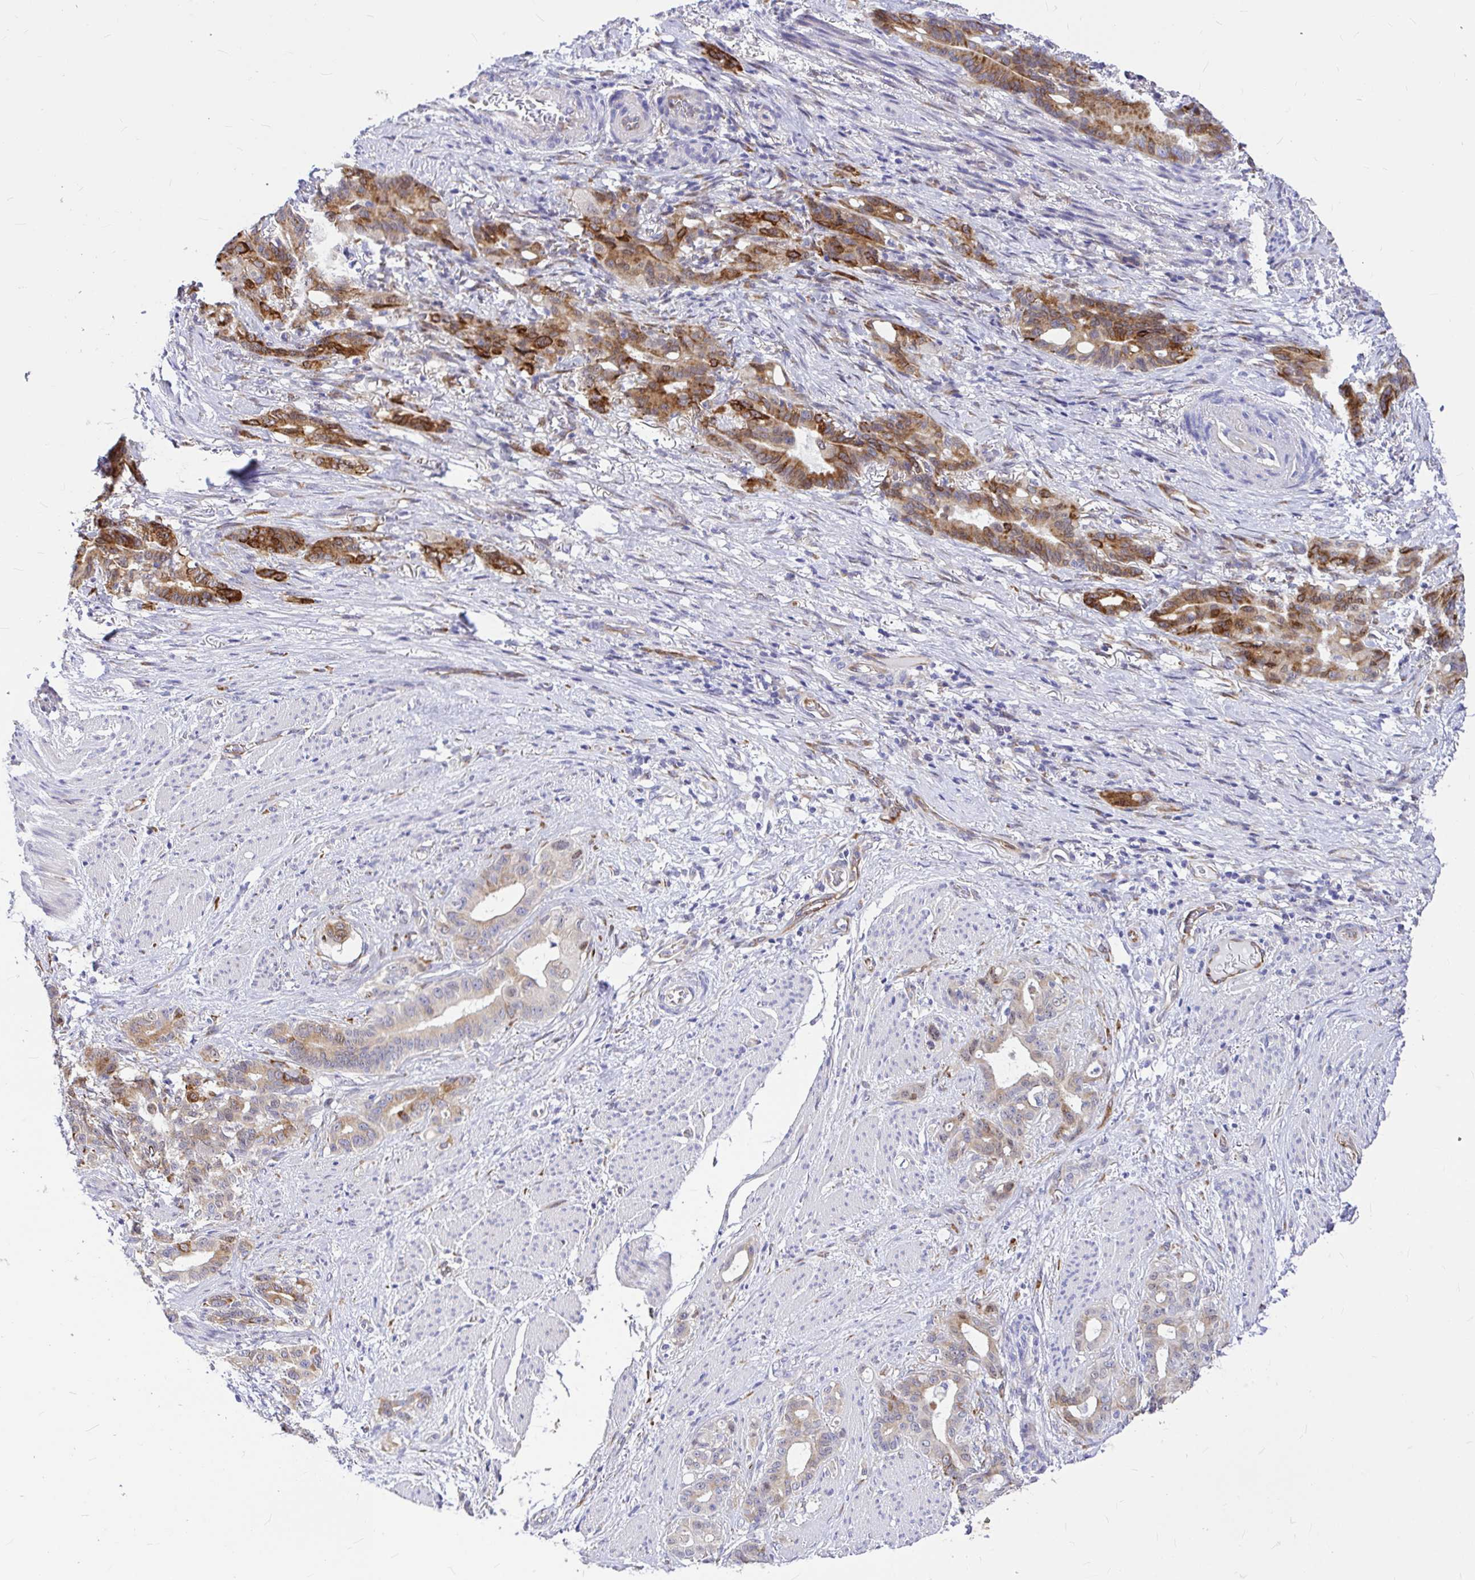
{"staining": {"intensity": "moderate", "quantity": "25%-75%", "location": "cytoplasmic/membranous"}, "tissue": "stomach cancer", "cell_type": "Tumor cells", "image_type": "cancer", "snomed": [{"axis": "morphology", "description": "Normal tissue, NOS"}, {"axis": "morphology", "description": "Adenocarcinoma, NOS"}, {"axis": "topography", "description": "Esophagus"}, {"axis": "topography", "description": "Stomach, upper"}], "caption": "Immunohistochemistry (DAB) staining of human stomach cancer demonstrates moderate cytoplasmic/membranous protein positivity in approximately 25%-75% of tumor cells. (brown staining indicates protein expression, while blue staining denotes nuclei).", "gene": "GABBR2", "patient": {"sex": "male", "age": 62}}